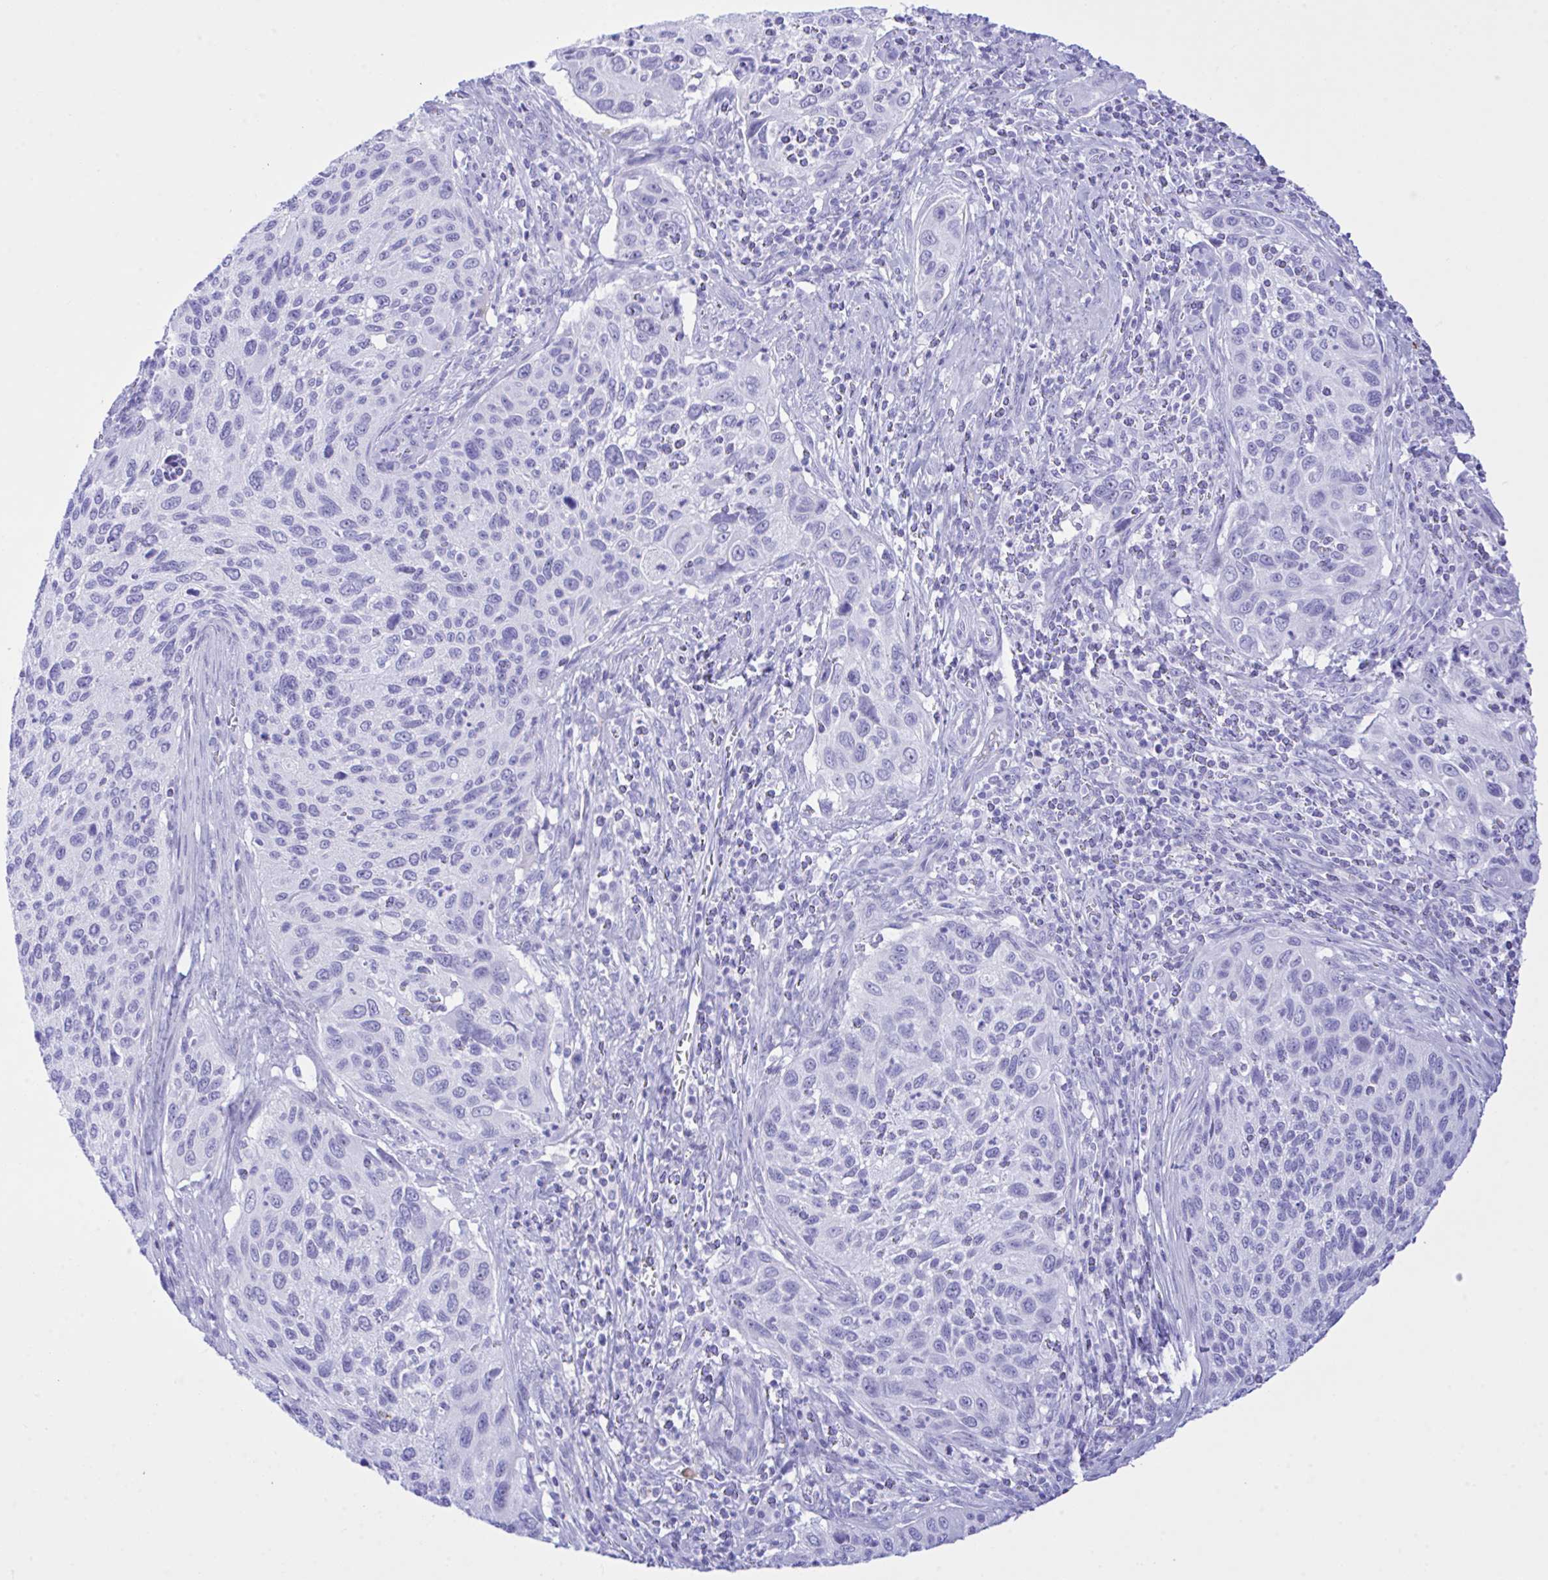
{"staining": {"intensity": "negative", "quantity": "none", "location": "none"}, "tissue": "cervical cancer", "cell_type": "Tumor cells", "image_type": "cancer", "snomed": [{"axis": "morphology", "description": "Squamous cell carcinoma, NOS"}, {"axis": "topography", "description": "Cervix"}], "caption": "Tumor cells are negative for protein expression in human cervical cancer. Nuclei are stained in blue.", "gene": "SELENOV", "patient": {"sex": "female", "age": 70}}